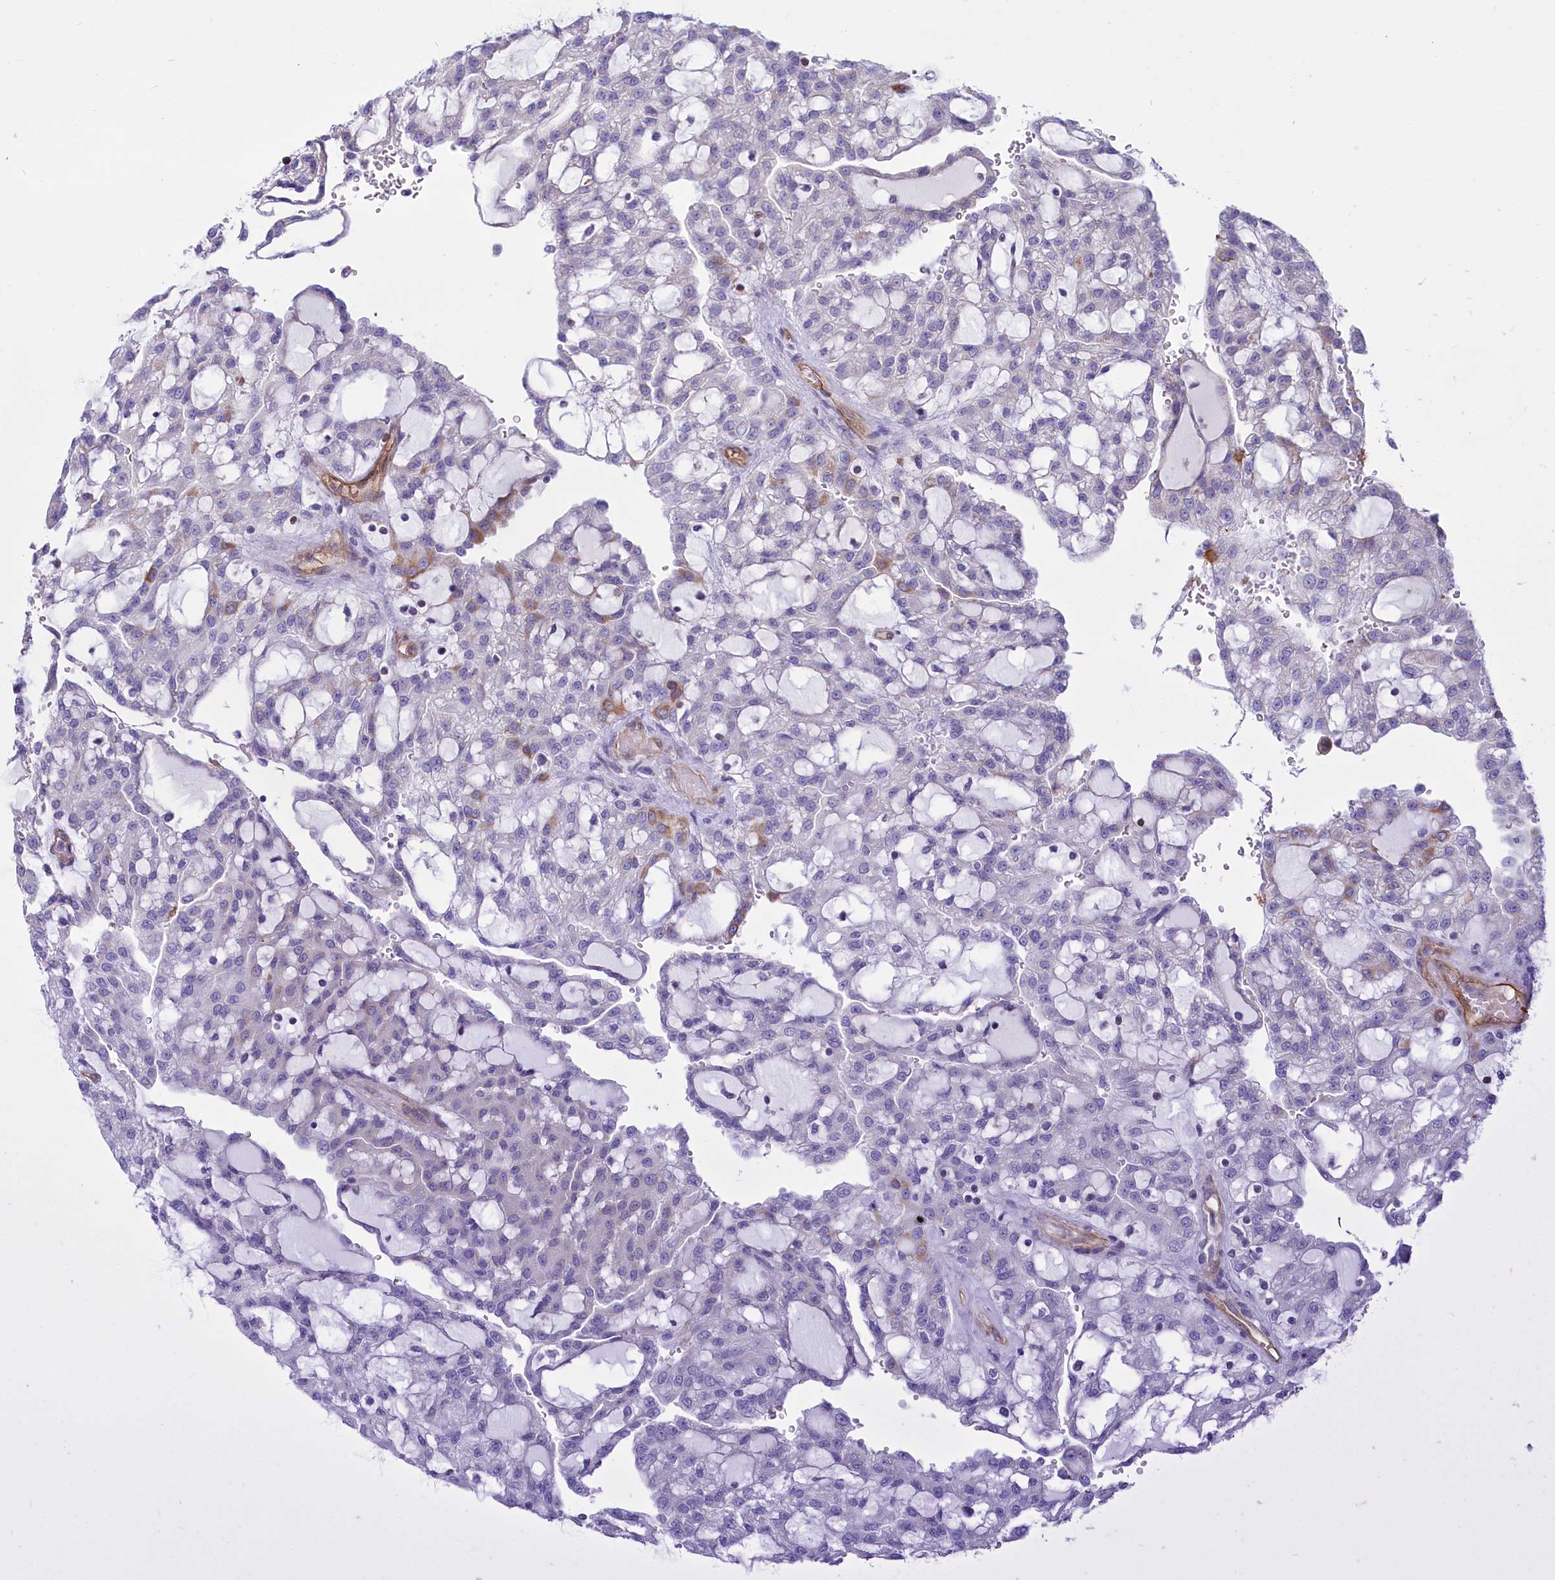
{"staining": {"intensity": "negative", "quantity": "none", "location": "none"}, "tissue": "renal cancer", "cell_type": "Tumor cells", "image_type": "cancer", "snomed": [{"axis": "morphology", "description": "Adenocarcinoma, NOS"}, {"axis": "topography", "description": "Kidney"}], "caption": "Micrograph shows no significant protein staining in tumor cells of adenocarcinoma (renal). (Brightfield microscopy of DAB IHC at high magnification).", "gene": "LMOD3", "patient": {"sex": "male", "age": 63}}